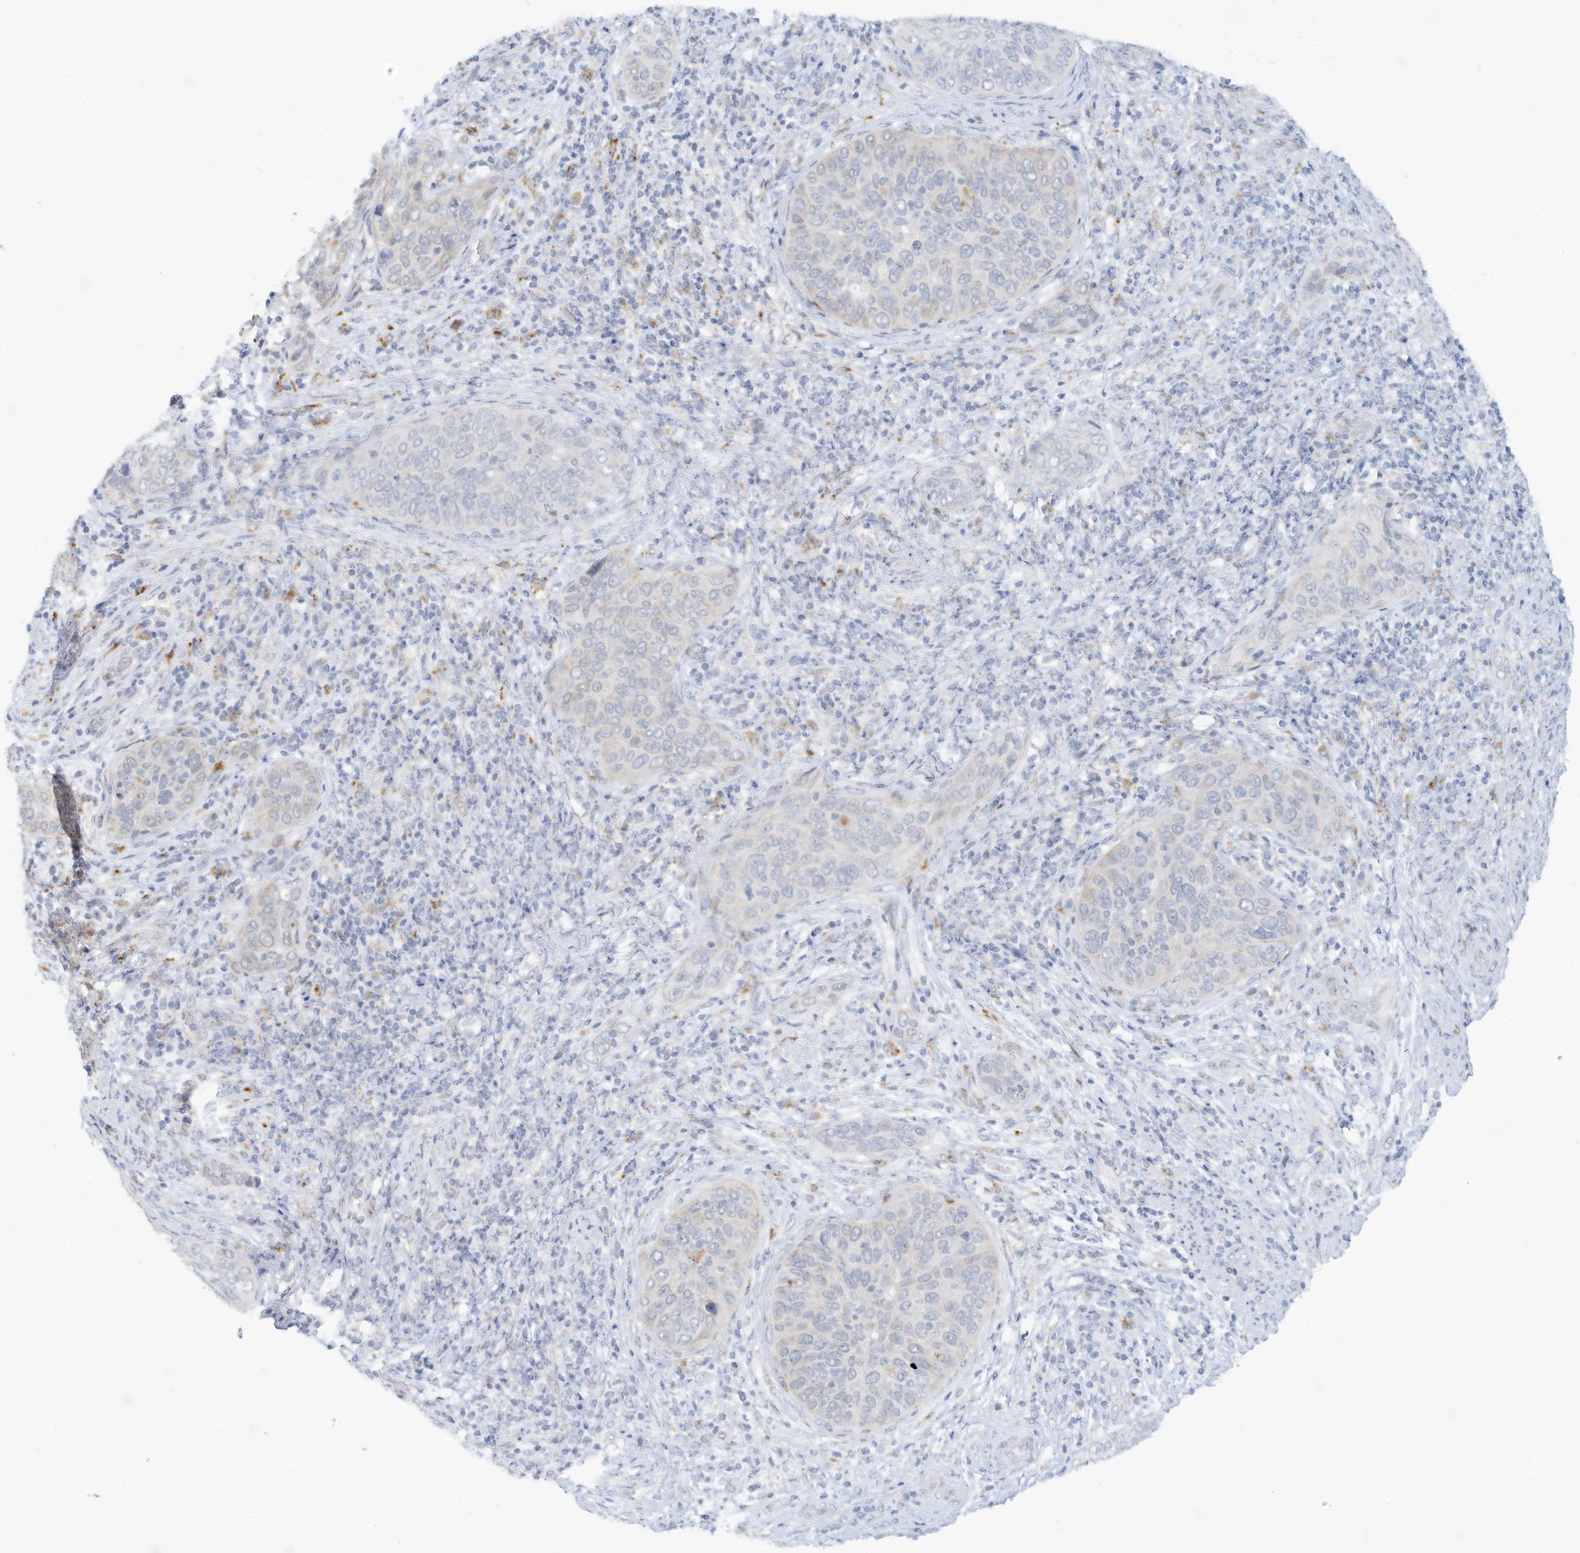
{"staining": {"intensity": "negative", "quantity": "none", "location": "none"}, "tissue": "cervical cancer", "cell_type": "Tumor cells", "image_type": "cancer", "snomed": [{"axis": "morphology", "description": "Squamous cell carcinoma, NOS"}, {"axis": "topography", "description": "Cervix"}], "caption": "Tumor cells show no significant protein staining in cervical squamous cell carcinoma.", "gene": "PAK6", "patient": {"sex": "female", "age": 60}}